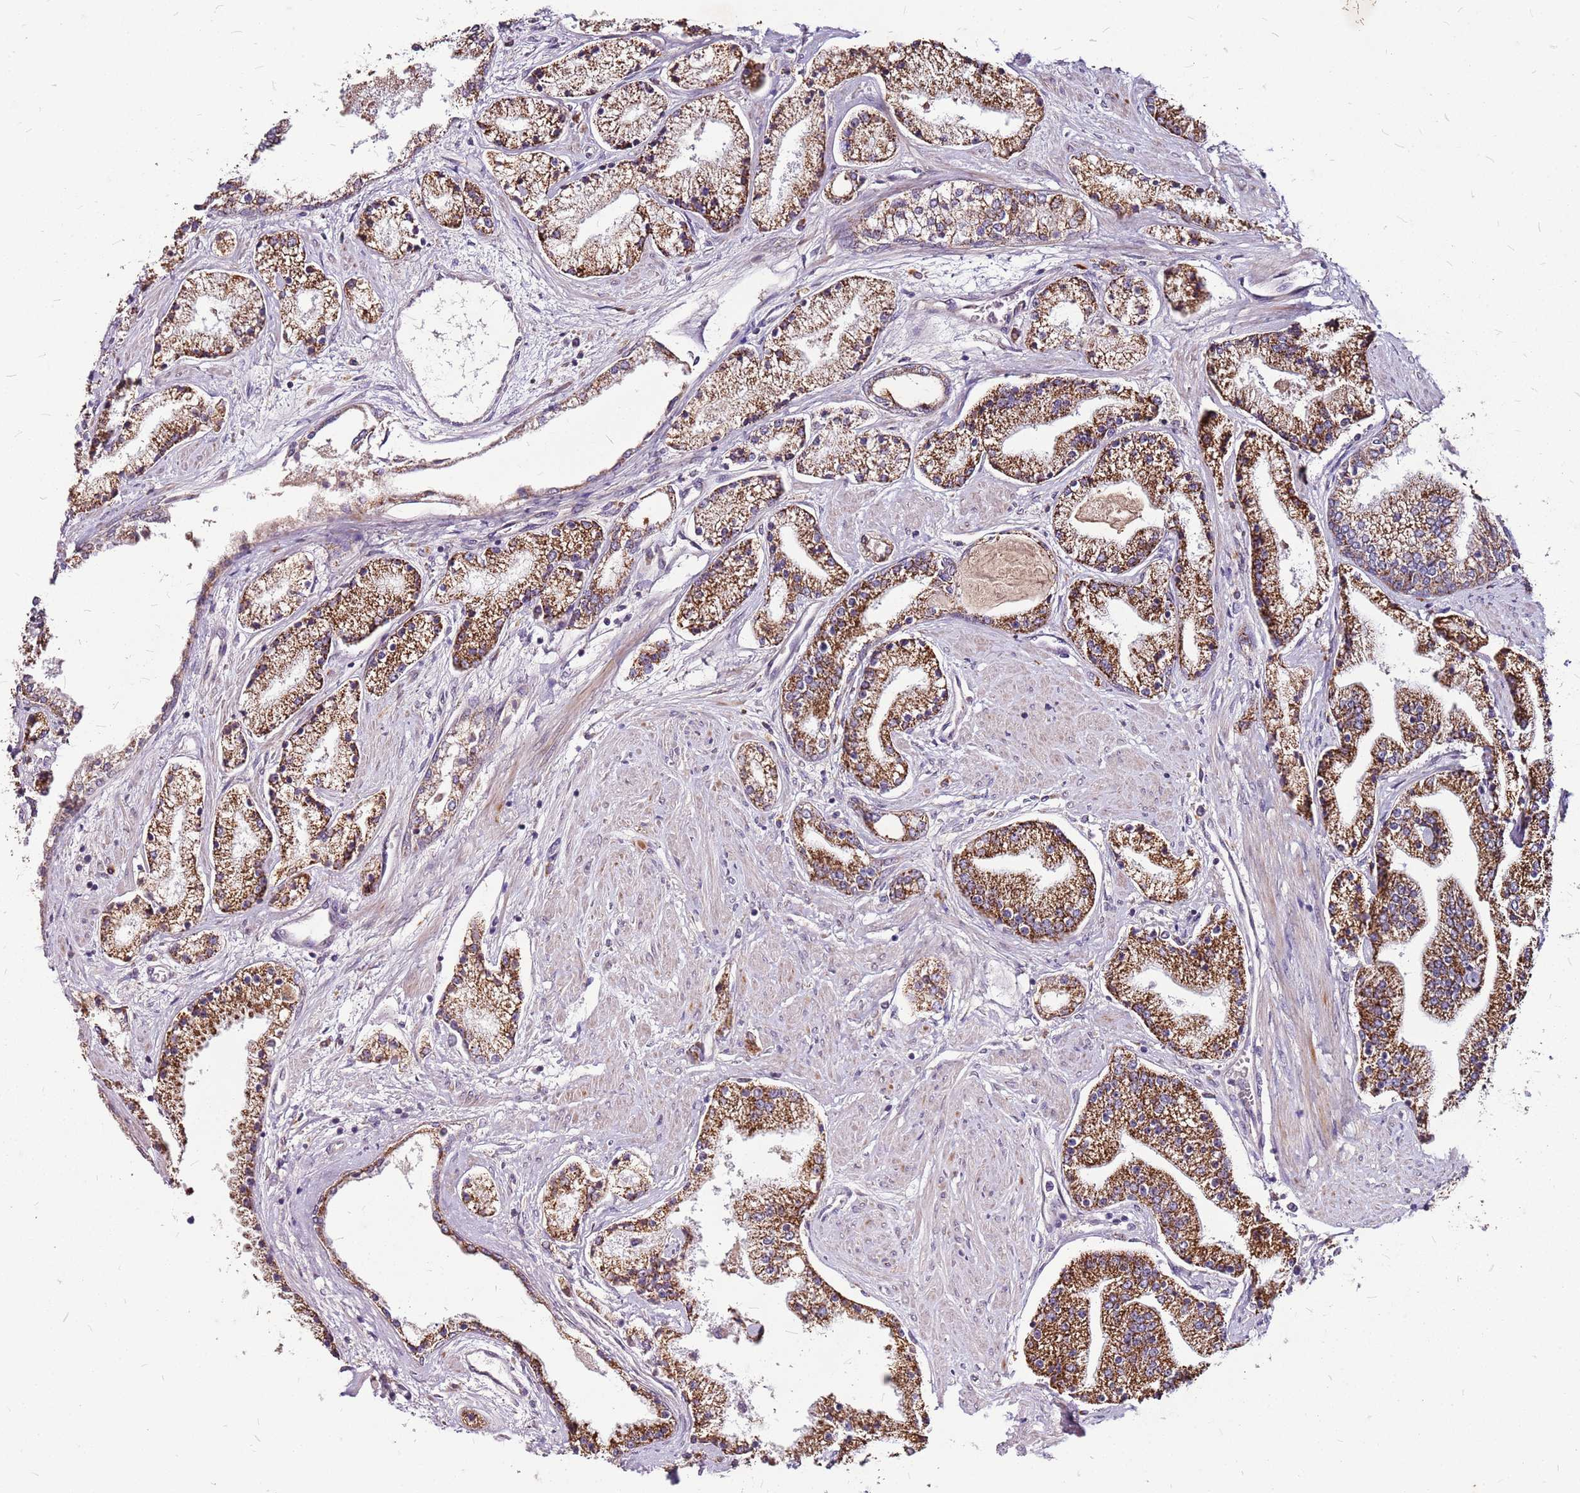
{"staining": {"intensity": "strong", "quantity": ">75%", "location": "cytoplasmic/membranous"}, "tissue": "prostate cancer", "cell_type": "Tumor cells", "image_type": "cancer", "snomed": [{"axis": "morphology", "description": "Adenocarcinoma, High grade"}, {"axis": "topography", "description": "Prostate"}], "caption": "This is an image of IHC staining of prostate cancer (high-grade adenocarcinoma), which shows strong positivity in the cytoplasmic/membranous of tumor cells.", "gene": "DCDC2C", "patient": {"sex": "male", "age": 67}}